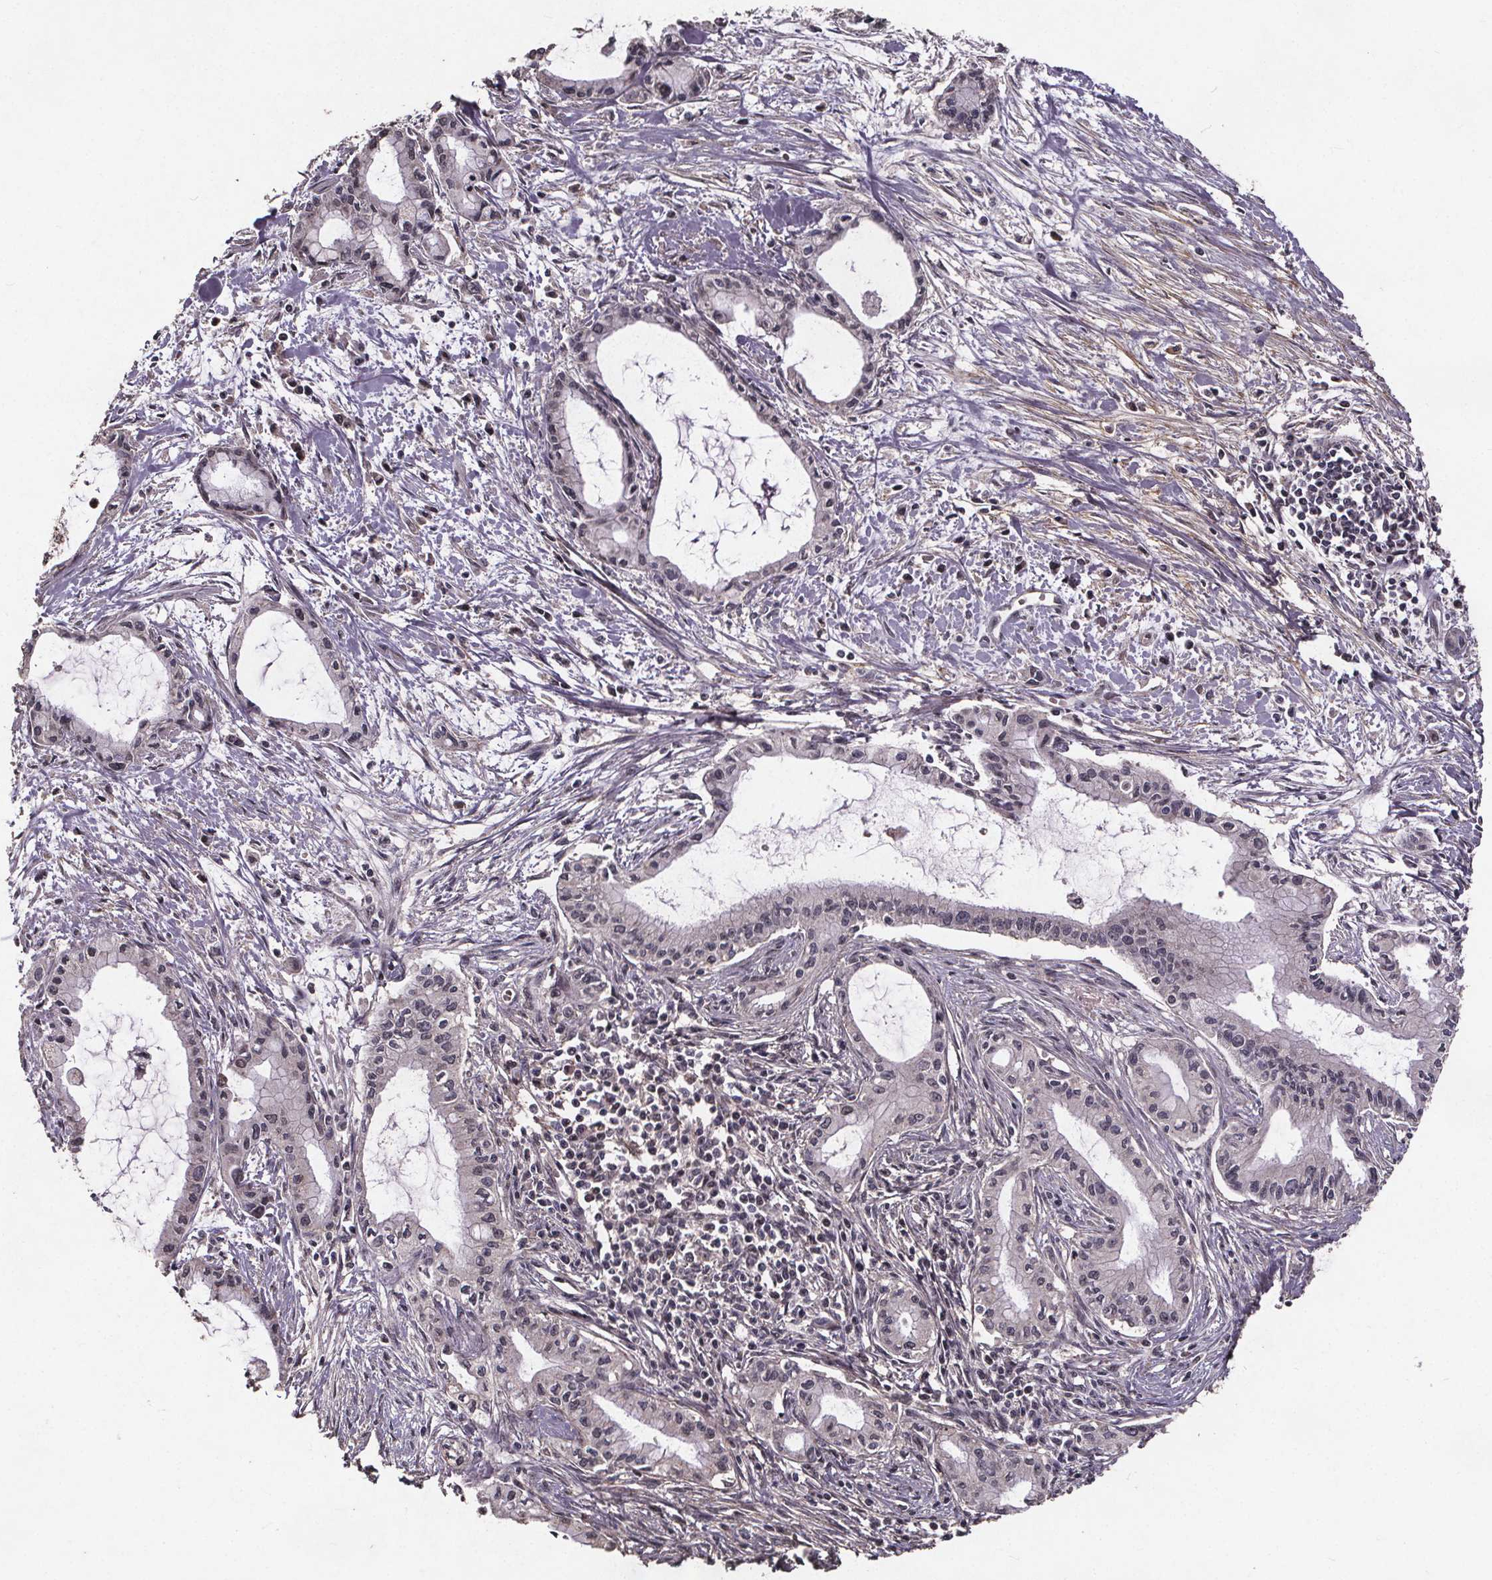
{"staining": {"intensity": "negative", "quantity": "none", "location": "none"}, "tissue": "pancreatic cancer", "cell_type": "Tumor cells", "image_type": "cancer", "snomed": [{"axis": "morphology", "description": "Adenocarcinoma, NOS"}, {"axis": "topography", "description": "Pancreas"}], "caption": "Micrograph shows no significant protein positivity in tumor cells of adenocarcinoma (pancreatic). (DAB (3,3'-diaminobenzidine) IHC visualized using brightfield microscopy, high magnification).", "gene": "GPX3", "patient": {"sex": "male", "age": 48}}